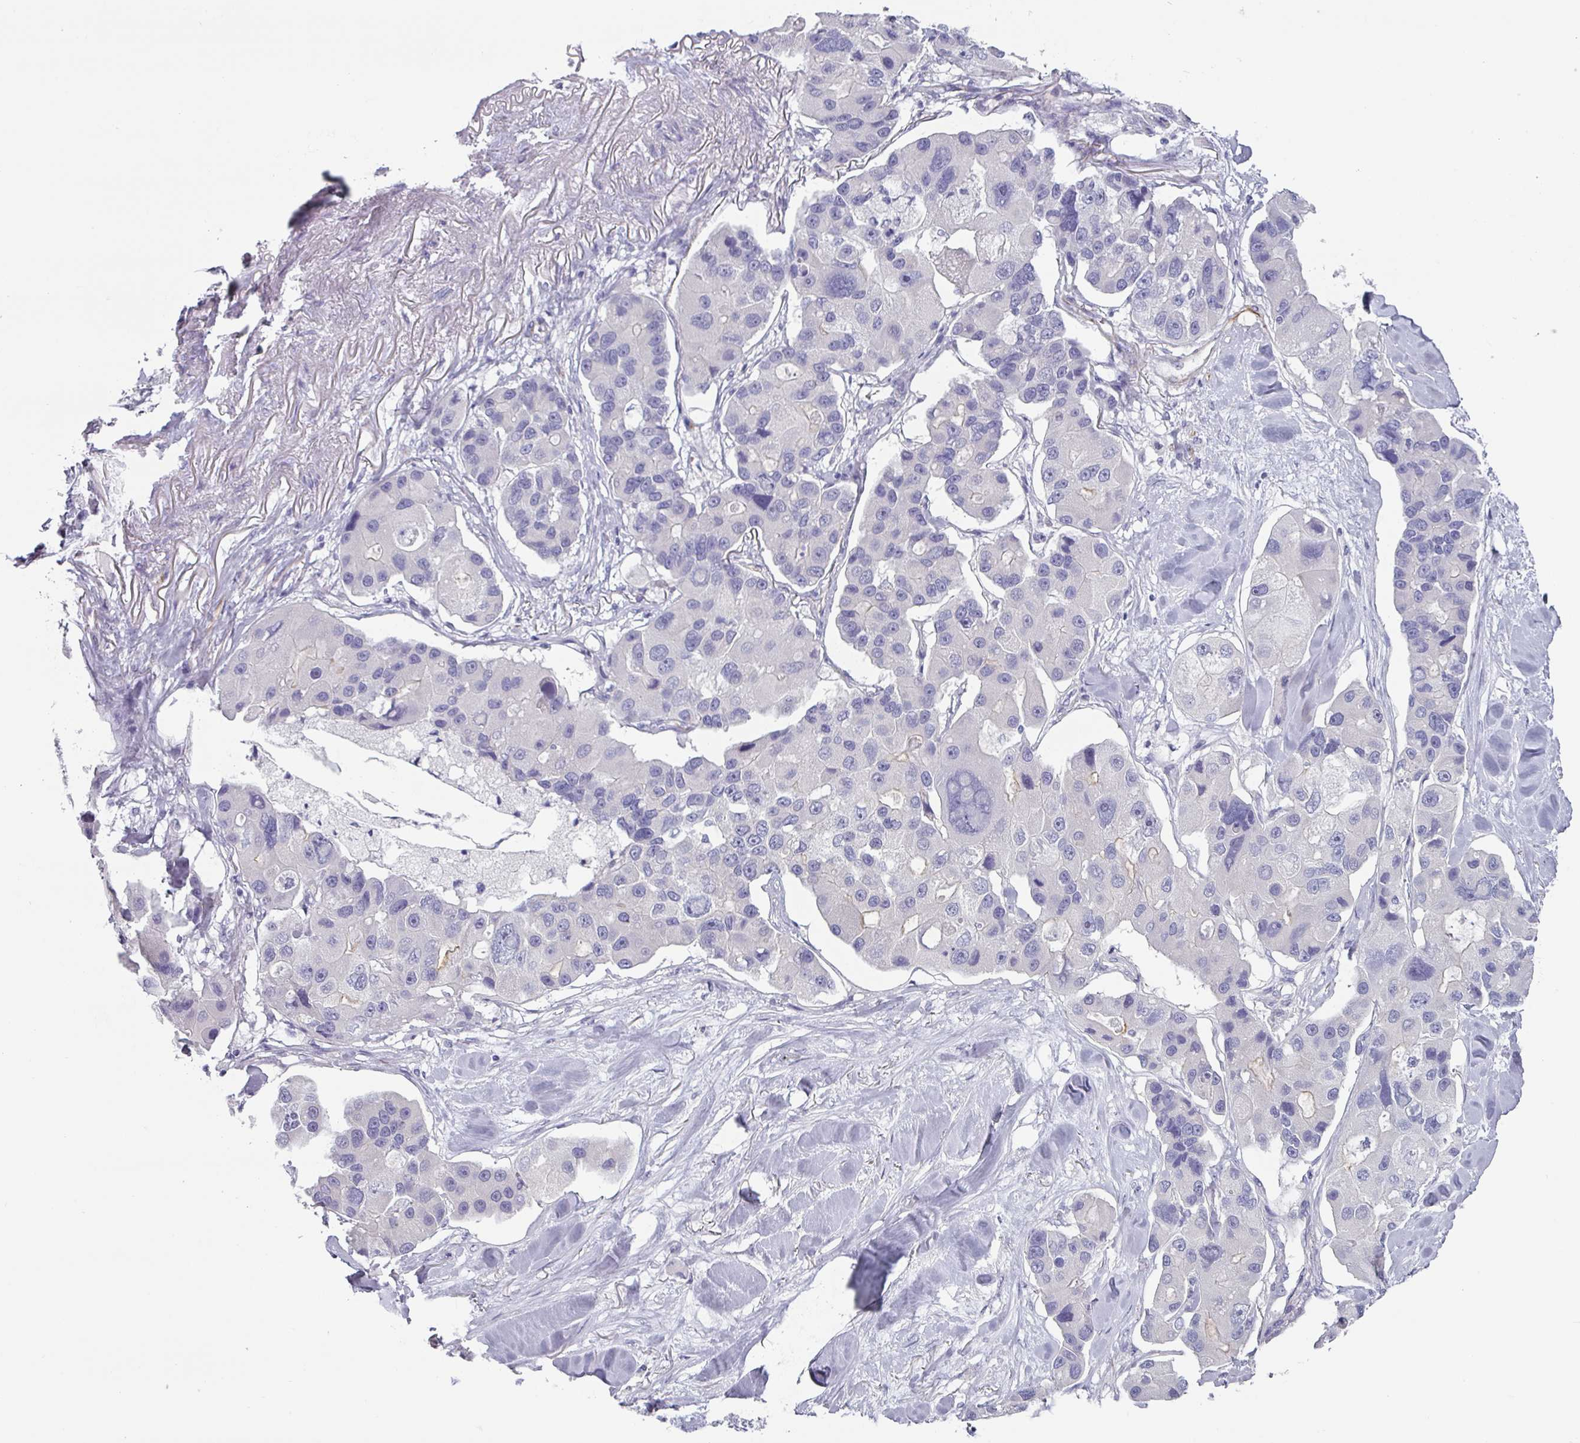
{"staining": {"intensity": "negative", "quantity": "none", "location": "none"}, "tissue": "lung cancer", "cell_type": "Tumor cells", "image_type": "cancer", "snomed": [{"axis": "morphology", "description": "Adenocarcinoma, NOS"}, {"axis": "topography", "description": "Lung"}], "caption": "This is an immunohistochemistry image of human adenocarcinoma (lung). There is no staining in tumor cells.", "gene": "SLC17A7", "patient": {"sex": "female", "age": 54}}